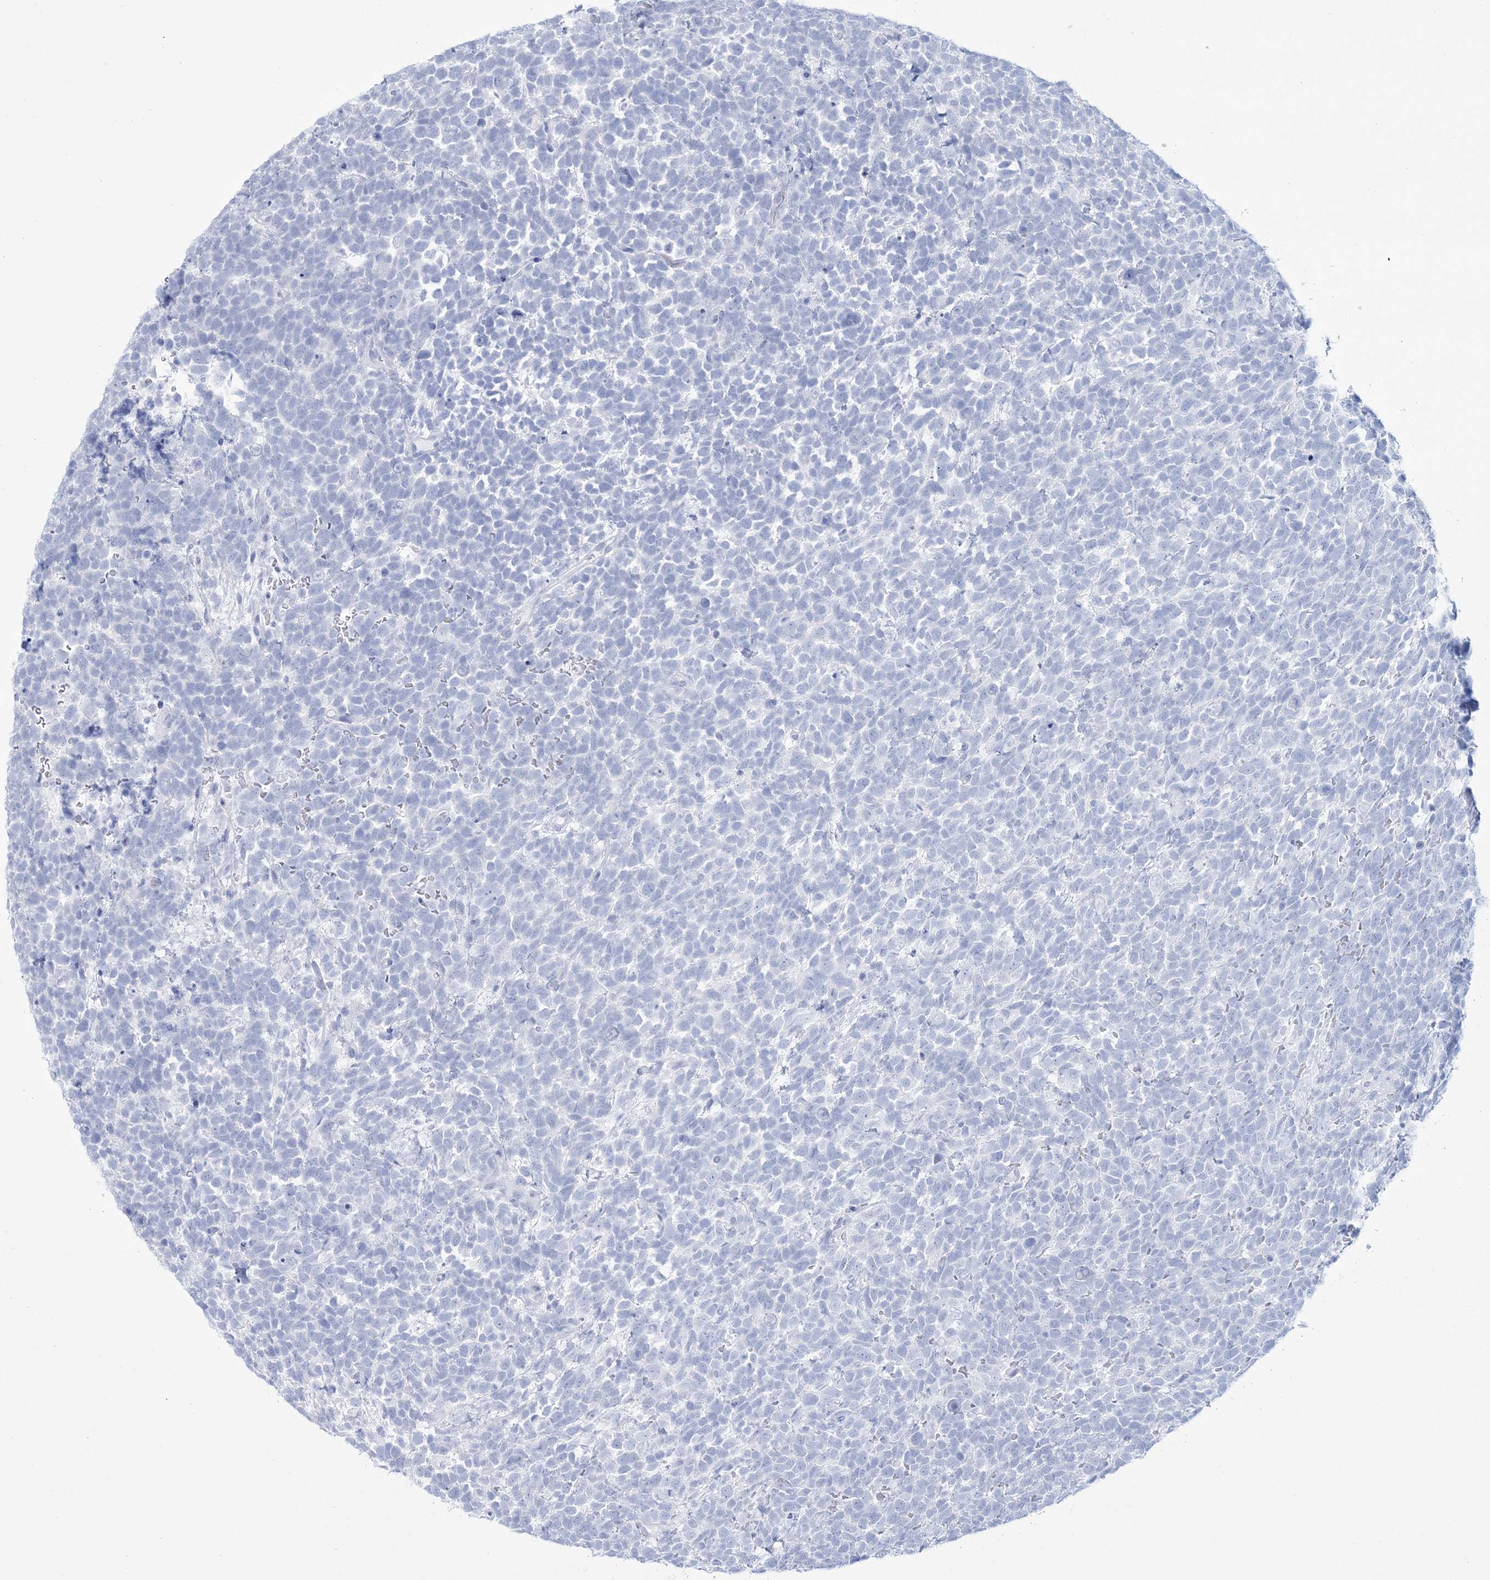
{"staining": {"intensity": "negative", "quantity": "none", "location": "none"}, "tissue": "urothelial cancer", "cell_type": "Tumor cells", "image_type": "cancer", "snomed": [{"axis": "morphology", "description": "Urothelial carcinoma, High grade"}, {"axis": "topography", "description": "Urinary bladder"}], "caption": "There is no significant positivity in tumor cells of urothelial carcinoma (high-grade).", "gene": "RBP2", "patient": {"sex": "female", "age": 82}}